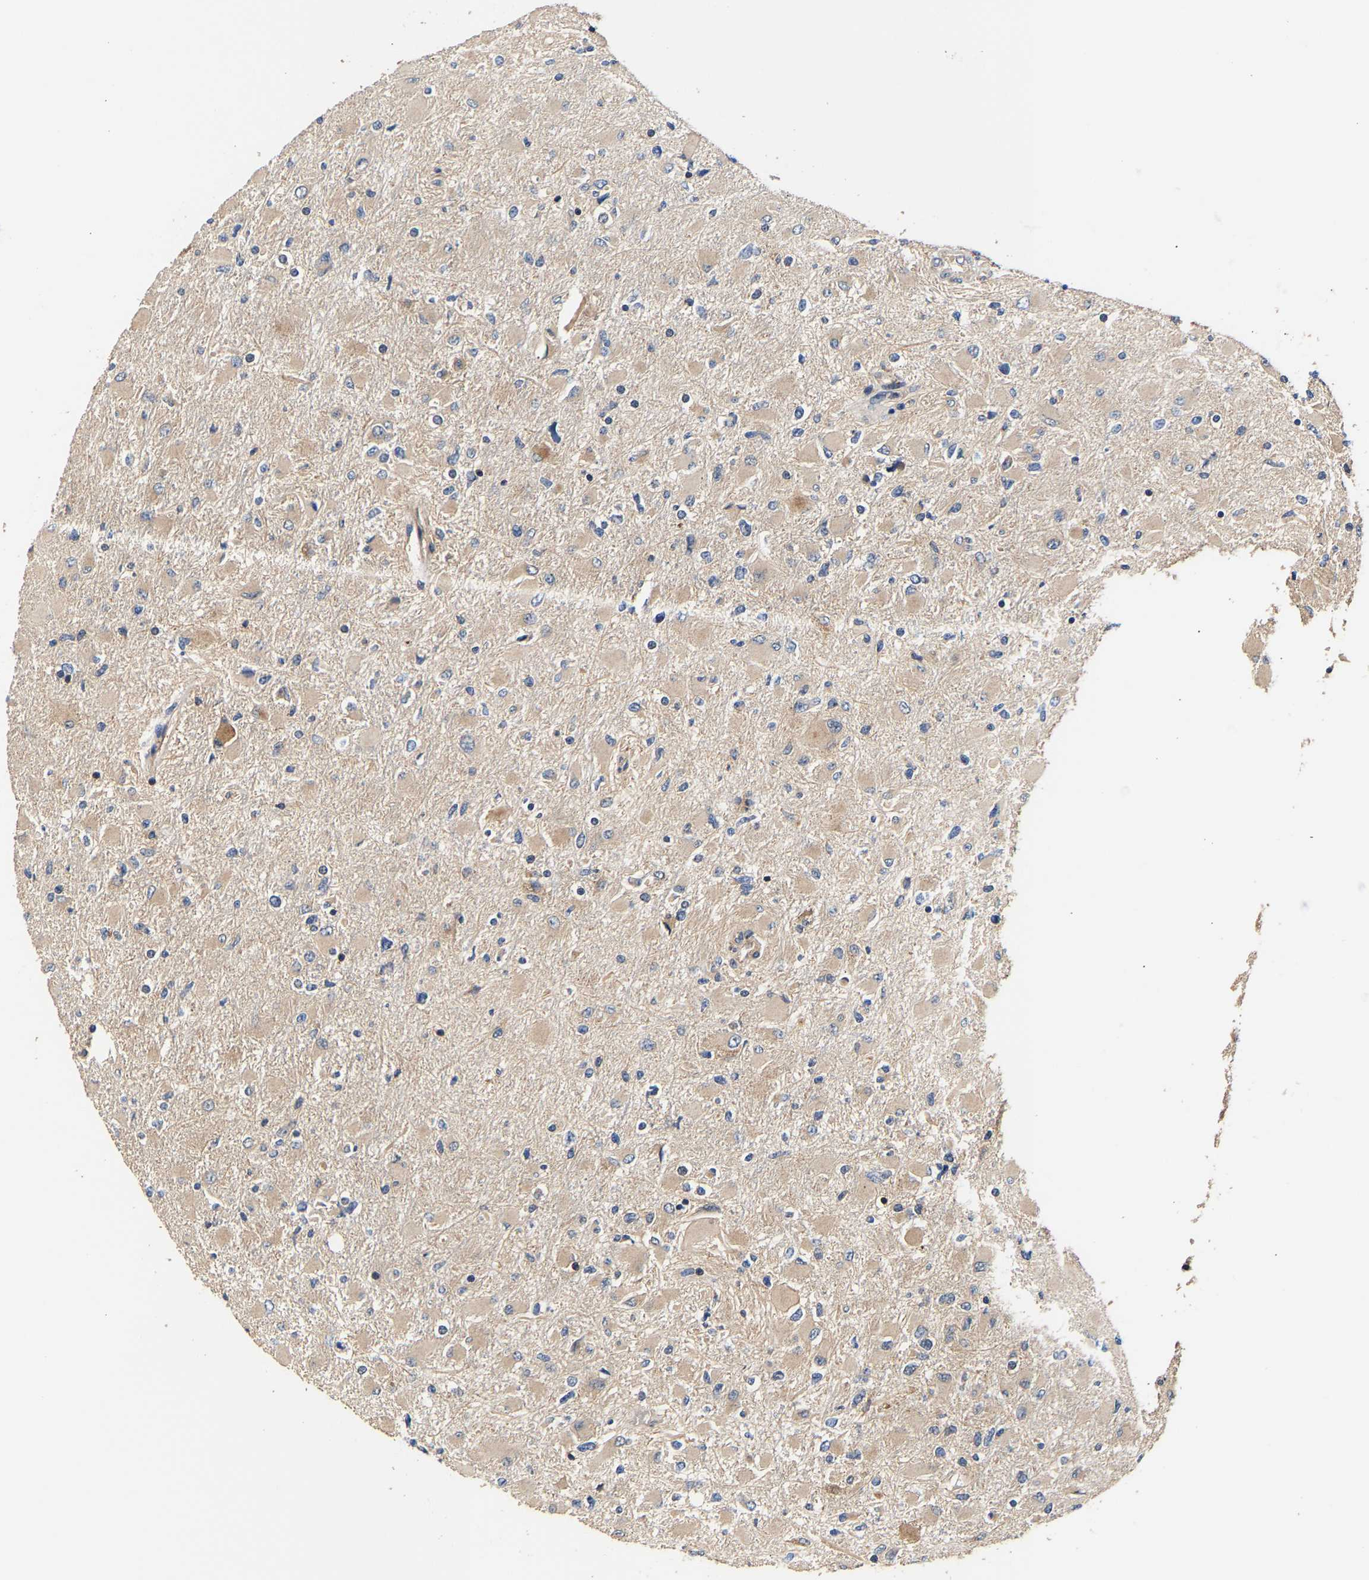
{"staining": {"intensity": "weak", "quantity": "<25%", "location": "cytoplasmic/membranous"}, "tissue": "glioma", "cell_type": "Tumor cells", "image_type": "cancer", "snomed": [{"axis": "morphology", "description": "Glioma, malignant, High grade"}, {"axis": "topography", "description": "Cerebral cortex"}], "caption": "Tumor cells show no significant protein staining in high-grade glioma (malignant). (Brightfield microscopy of DAB immunohistochemistry at high magnification).", "gene": "LRBA", "patient": {"sex": "female", "age": 36}}